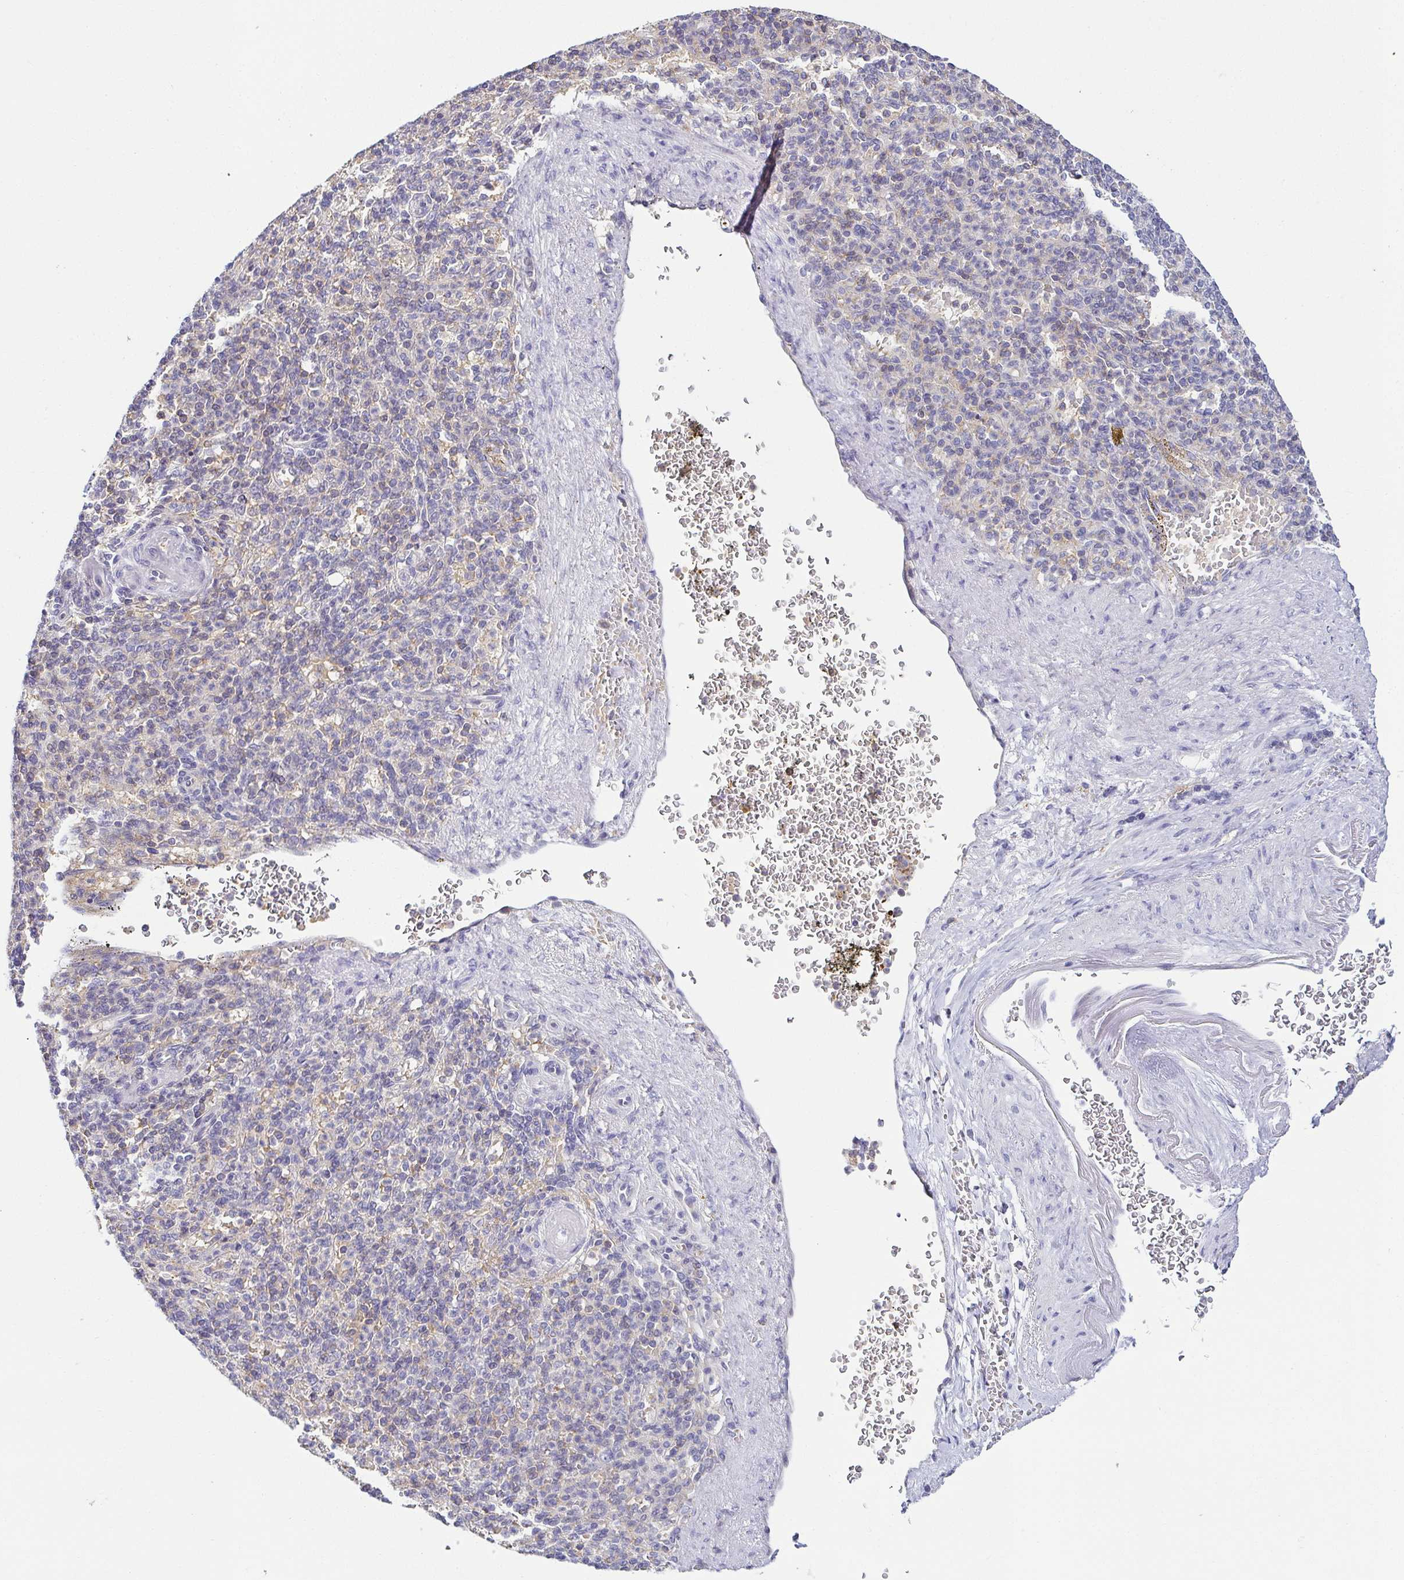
{"staining": {"intensity": "negative", "quantity": "none", "location": "none"}, "tissue": "spleen", "cell_type": "Cells in red pulp", "image_type": "normal", "snomed": [{"axis": "morphology", "description": "Normal tissue, NOS"}, {"axis": "topography", "description": "Spleen"}], "caption": "The photomicrograph exhibits no staining of cells in red pulp in unremarkable spleen.", "gene": "FAM162B", "patient": {"sex": "female", "age": 74}}